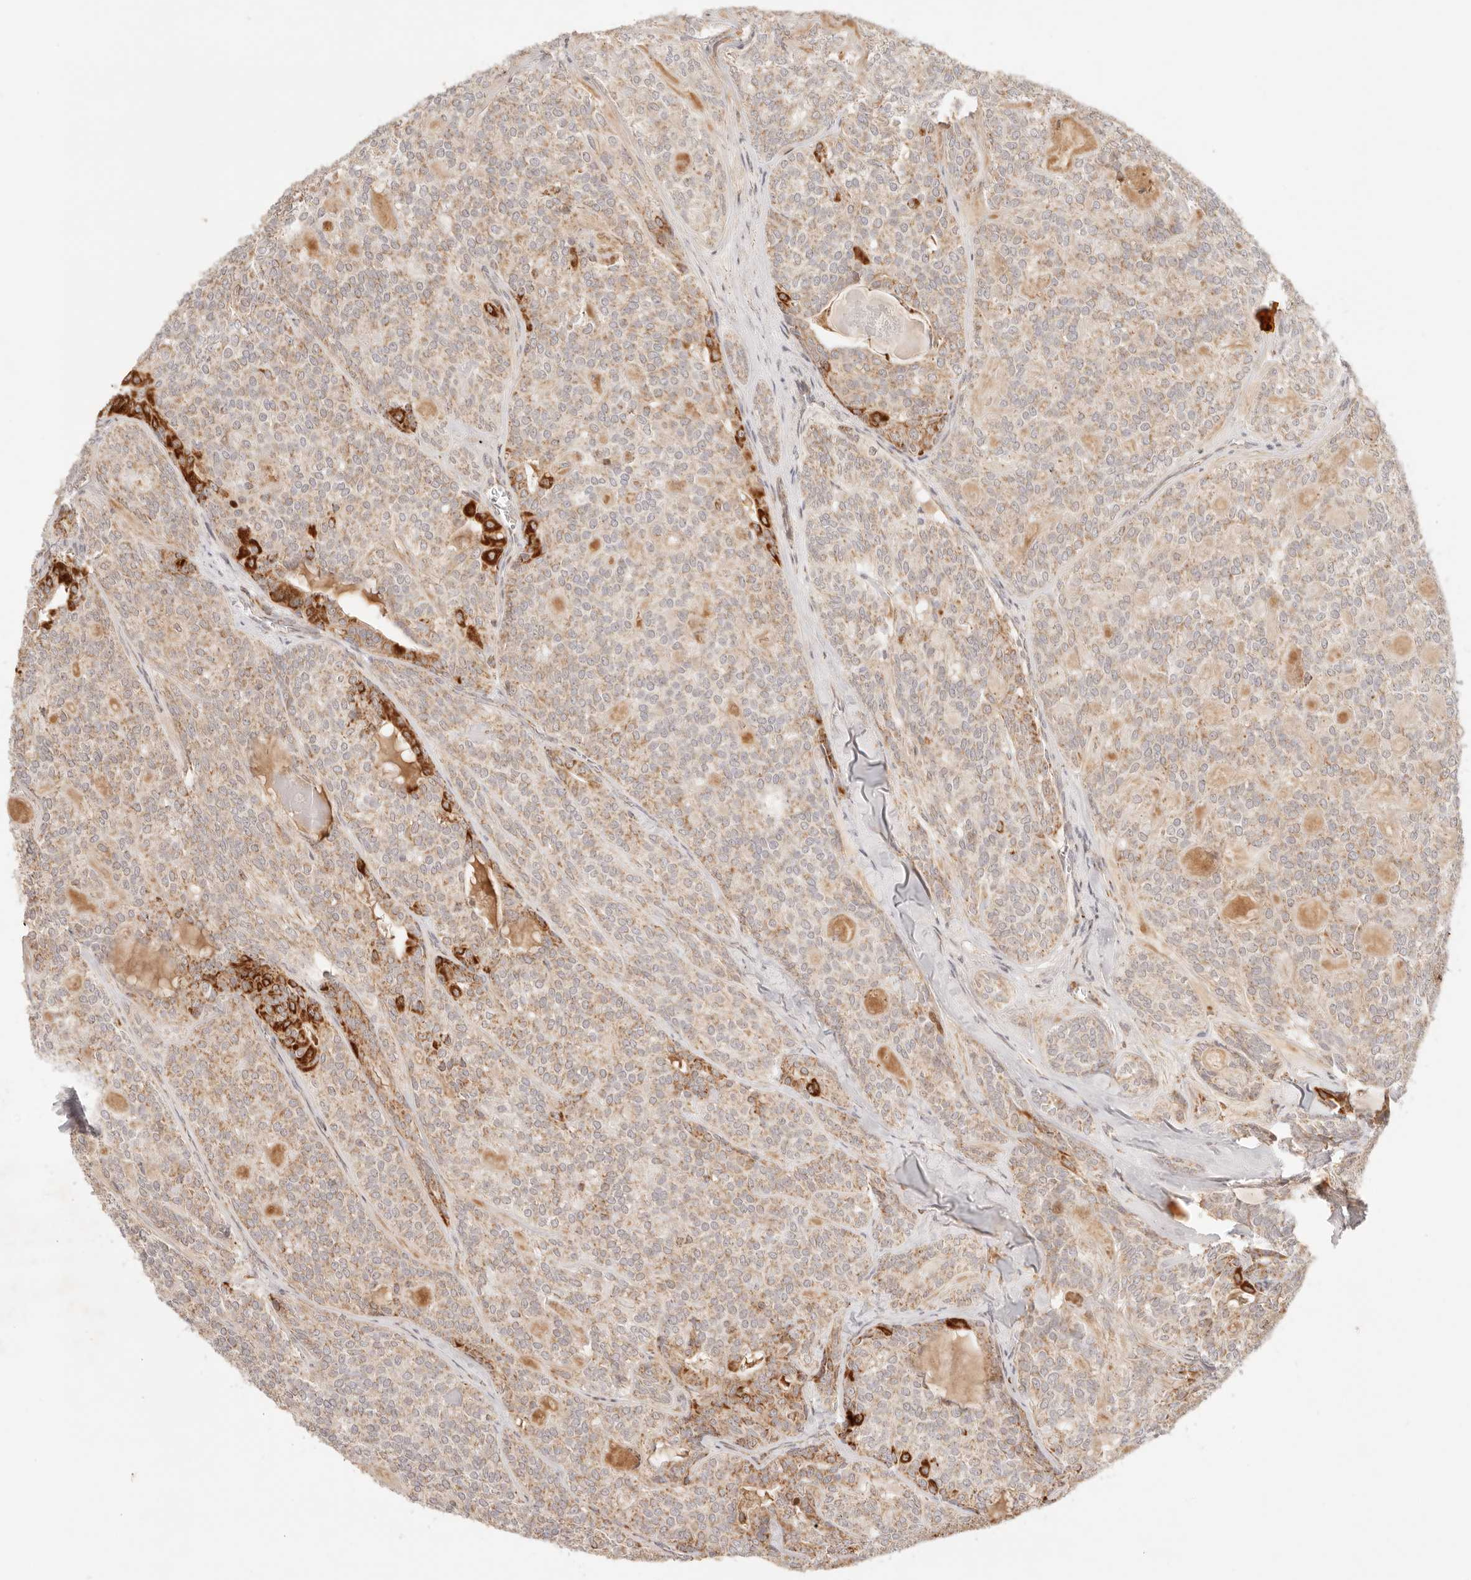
{"staining": {"intensity": "weak", "quantity": ">75%", "location": "cytoplasmic/membranous"}, "tissue": "head and neck cancer", "cell_type": "Tumor cells", "image_type": "cancer", "snomed": [{"axis": "morphology", "description": "Adenocarcinoma, NOS"}, {"axis": "topography", "description": "Head-Neck"}], "caption": "An immunohistochemistry image of tumor tissue is shown. Protein staining in brown shows weak cytoplasmic/membranous positivity in head and neck cancer (adenocarcinoma) within tumor cells.", "gene": "COA6", "patient": {"sex": "male", "age": 66}}